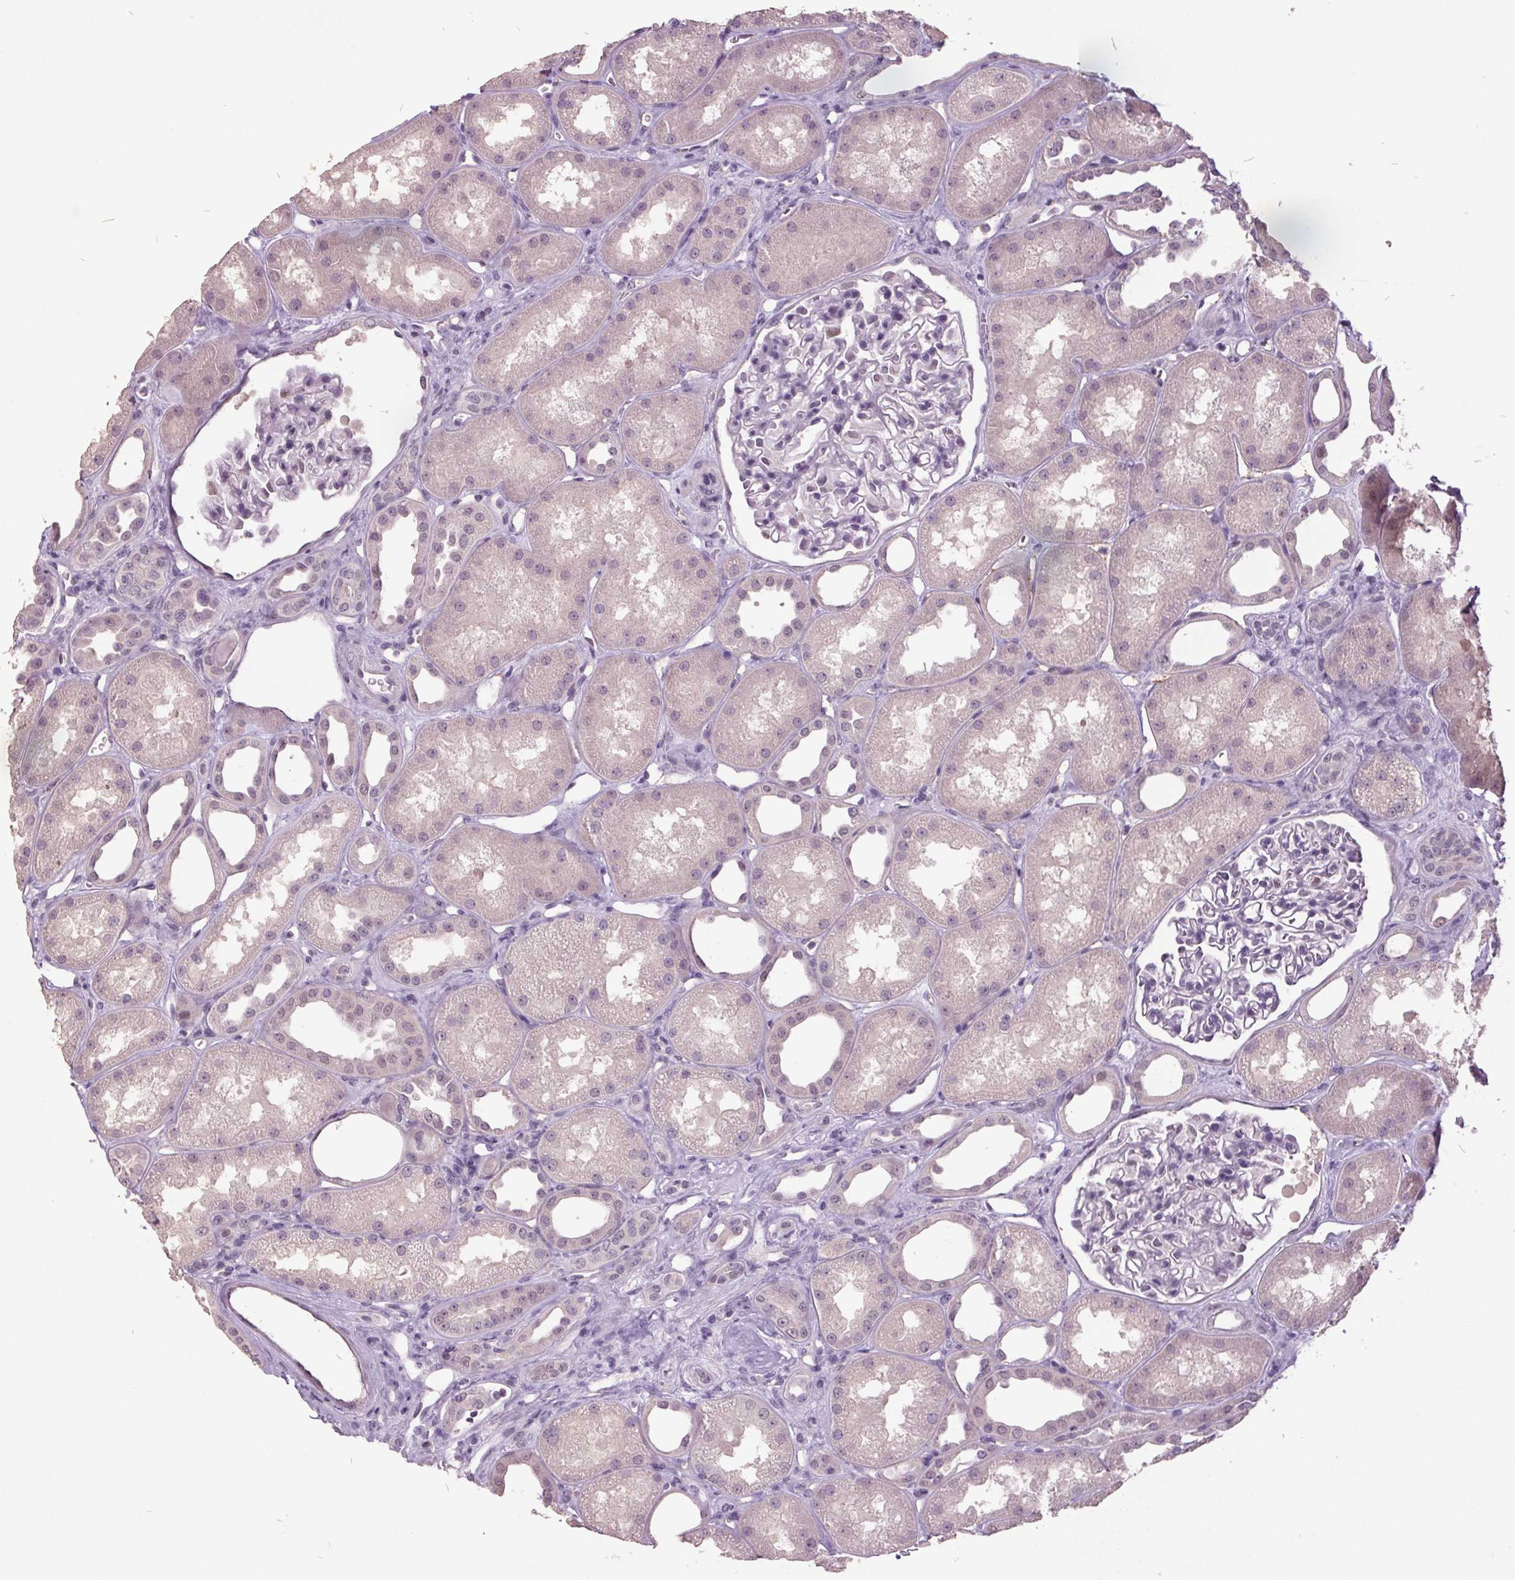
{"staining": {"intensity": "negative", "quantity": "none", "location": "none"}, "tissue": "kidney", "cell_type": "Cells in glomeruli", "image_type": "normal", "snomed": [{"axis": "morphology", "description": "Normal tissue, NOS"}, {"axis": "topography", "description": "Kidney"}], "caption": "Photomicrograph shows no significant protein positivity in cells in glomeruli of unremarkable kidney.", "gene": "C2orf16", "patient": {"sex": "male", "age": 61}}